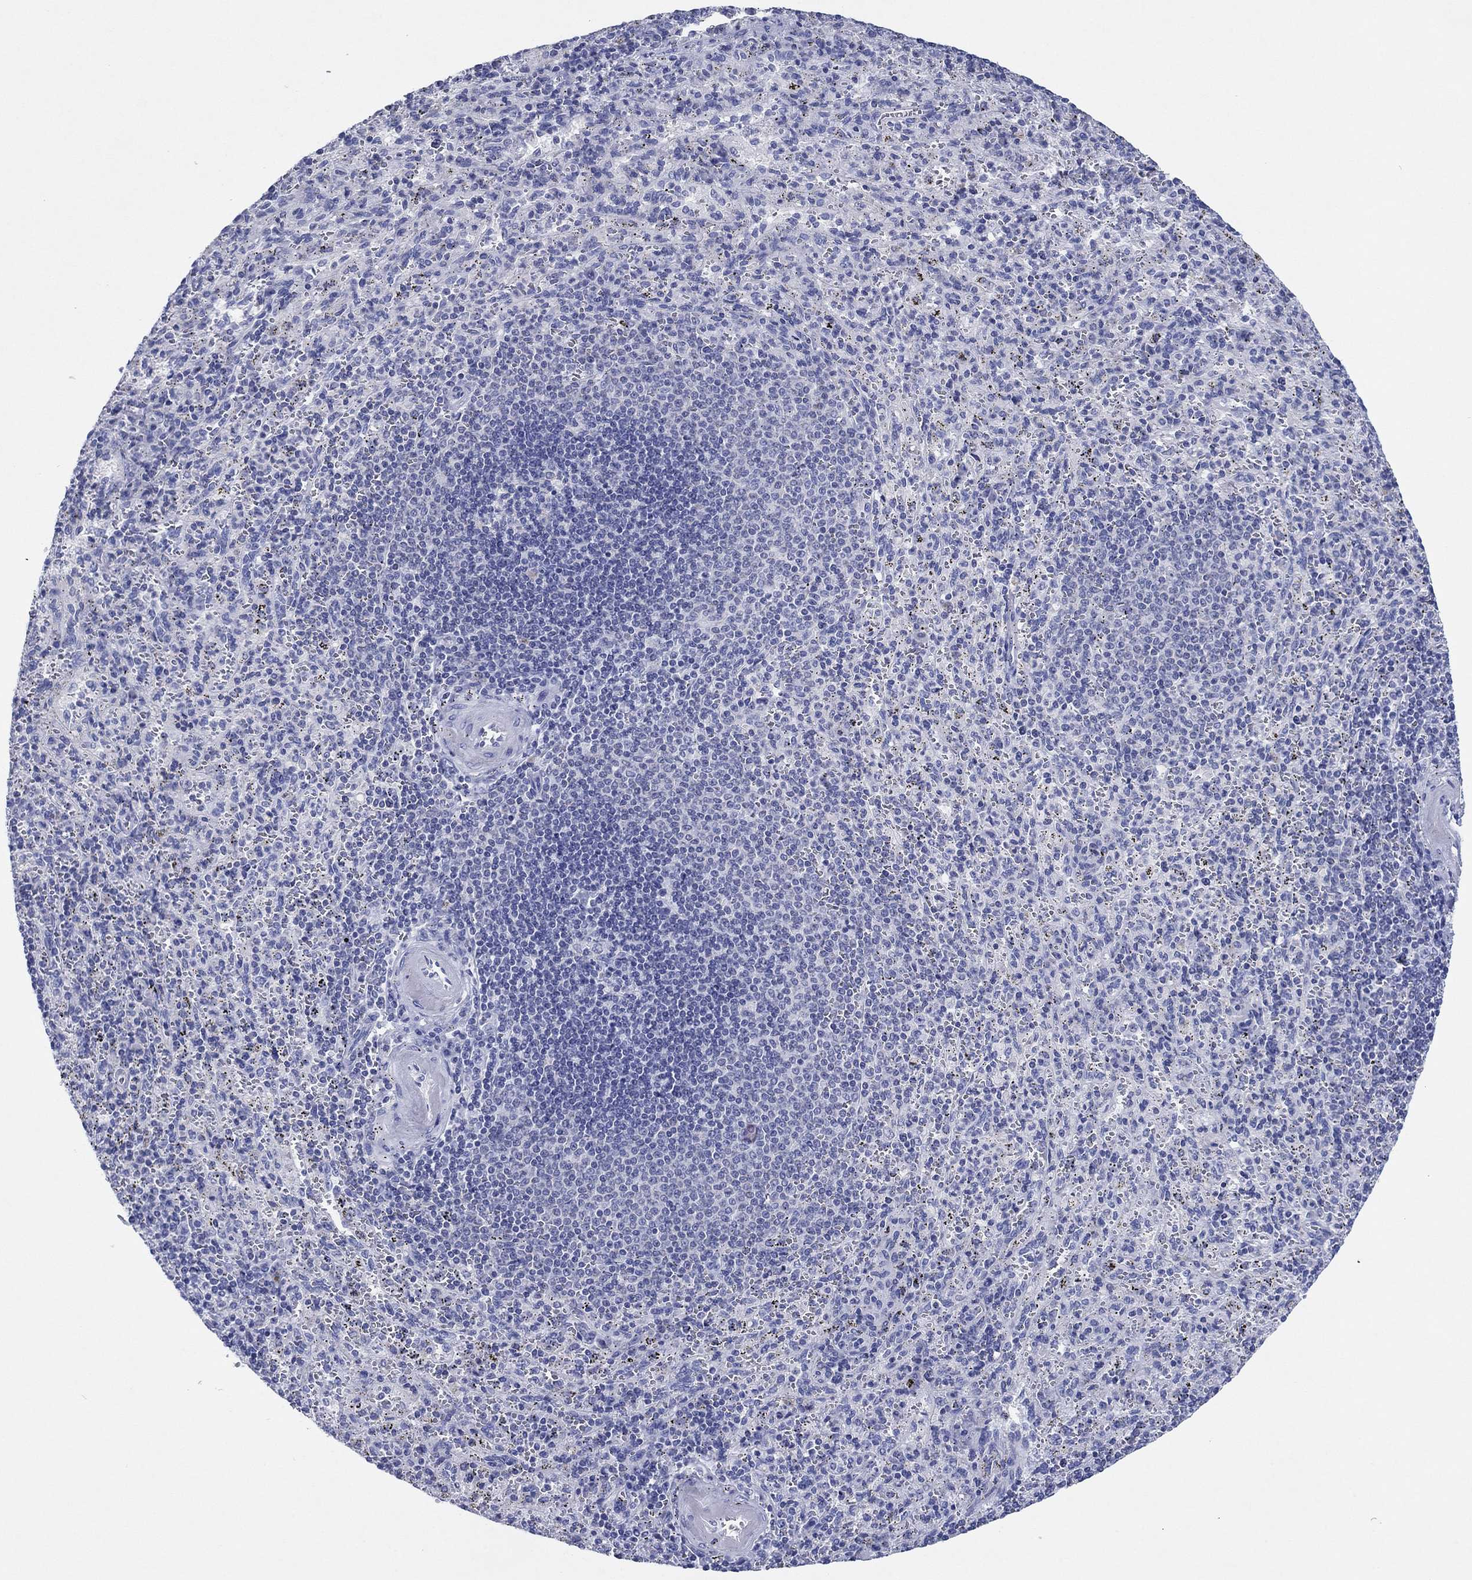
{"staining": {"intensity": "negative", "quantity": "none", "location": "none"}, "tissue": "spleen", "cell_type": "Cells in red pulp", "image_type": "normal", "snomed": [{"axis": "morphology", "description": "Normal tissue, NOS"}, {"axis": "topography", "description": "Spleen"}], "caption": "High magnification brightfield microscopy of normal spleen stained with DAB (3,3'-diaminobenzidine) (brown) and counterstained with hematoxylin (blue): cells in red pulp show no significant positivity. (IHC, brightfield microscopy, high magnification).", "gene": "HCRT", "patient": {"sex": "male", "age": 57}}